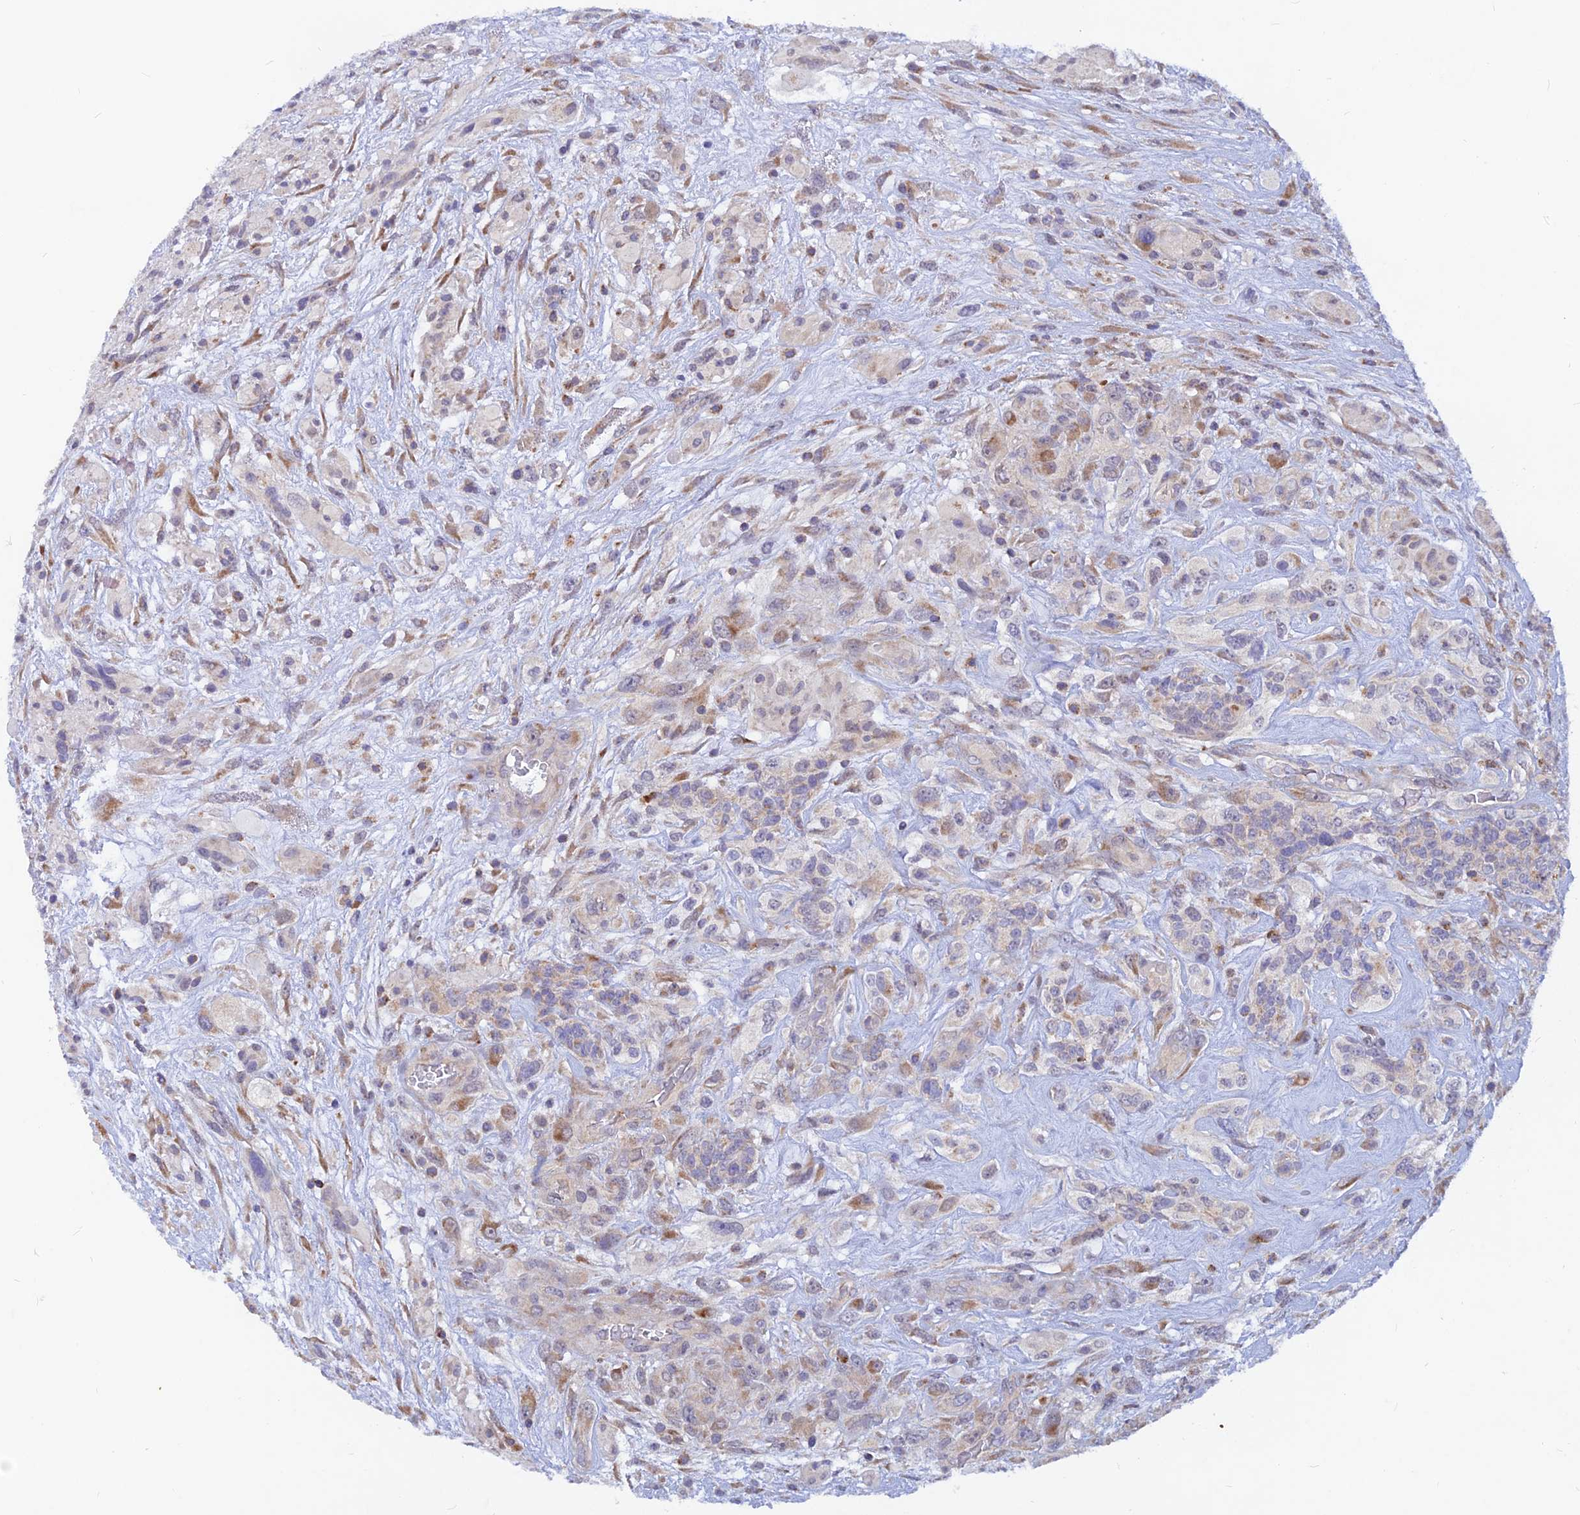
{"staining": {"intensity": "negative", "quantity": "none", "location": "none"}, "tissue": "glioma", "cell_type": "Tumor cells", "image_type": "cancer", "snomed": [{"axis": "morphology", "description": "Glioma, malignant, High grade"}, {"axis": "topography", "description": "Brain"}], "caption": "High power microscopy histopathology image of an immunohistochemistry (IHC) histopathology image of malignant high-grade glioma, revealing no significant expression in tumor cells. Nuclei are stained in blue.", "gene": "DNAJC16", "patient": {"sex": "male", "age": 61}}